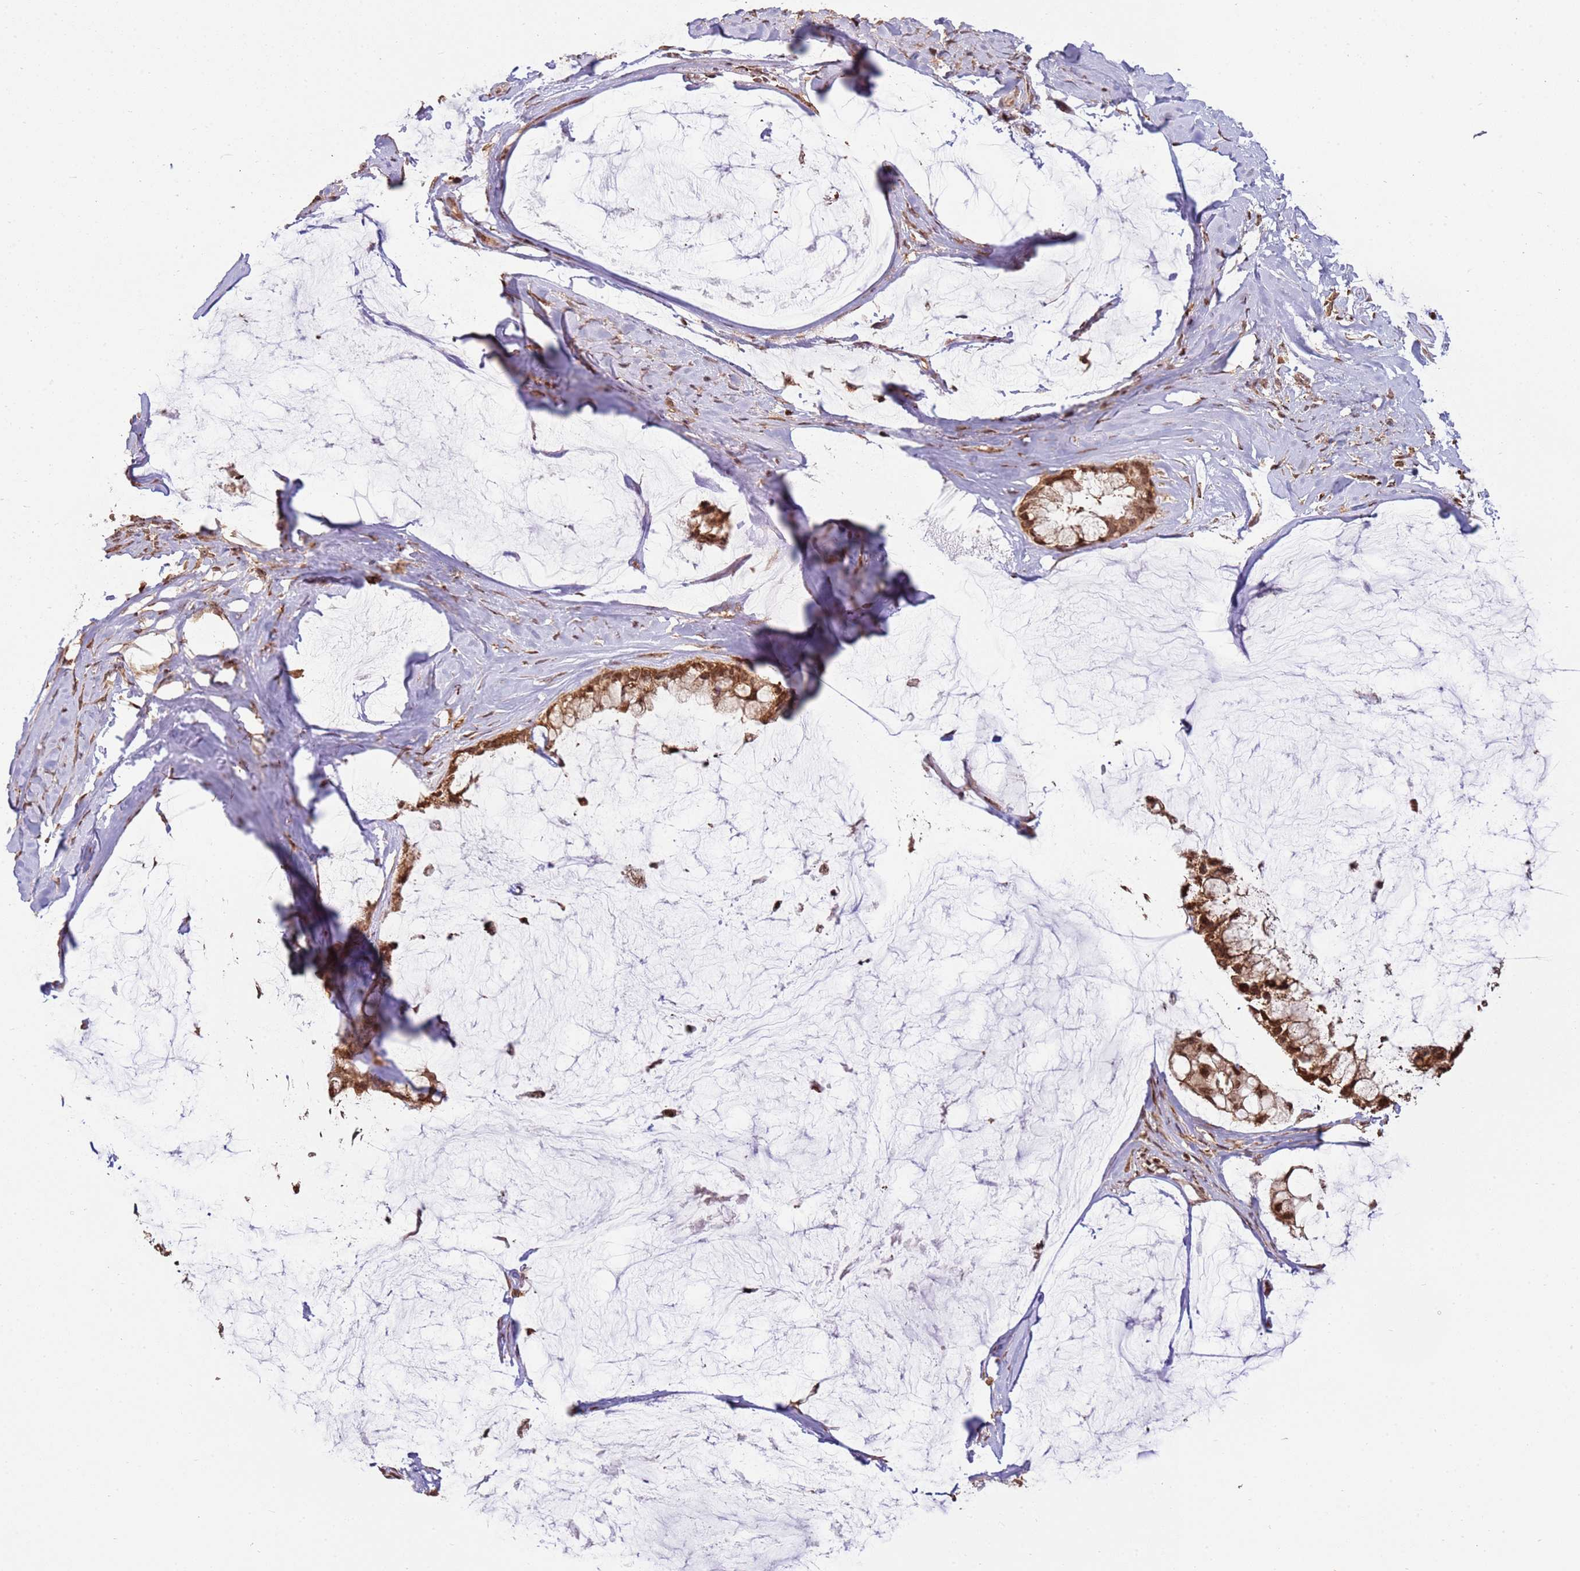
{"staining": {"intensity": "moderate", "quantity": ">75%", "location": "cytoplasmic/membranous,nuclear"}, "tissue": "ovarian cancer", "cell_type": "Tumor cells", "image_type": "cancer", "snomed": [{"axis": "morphology", "description": "Cystadenocarcinoma, mucinous, NOS"}, {"axis": "topography", "description": "Ovary"}], "caption": "Ovarian cancer stained for a protein (brown) shows moderate cytoplasmic/membranous and nuclear positive positivity in about >75% of tumor cells.", "gene": "SCAF1", "patient": {"sex": "female", "age": 39}}